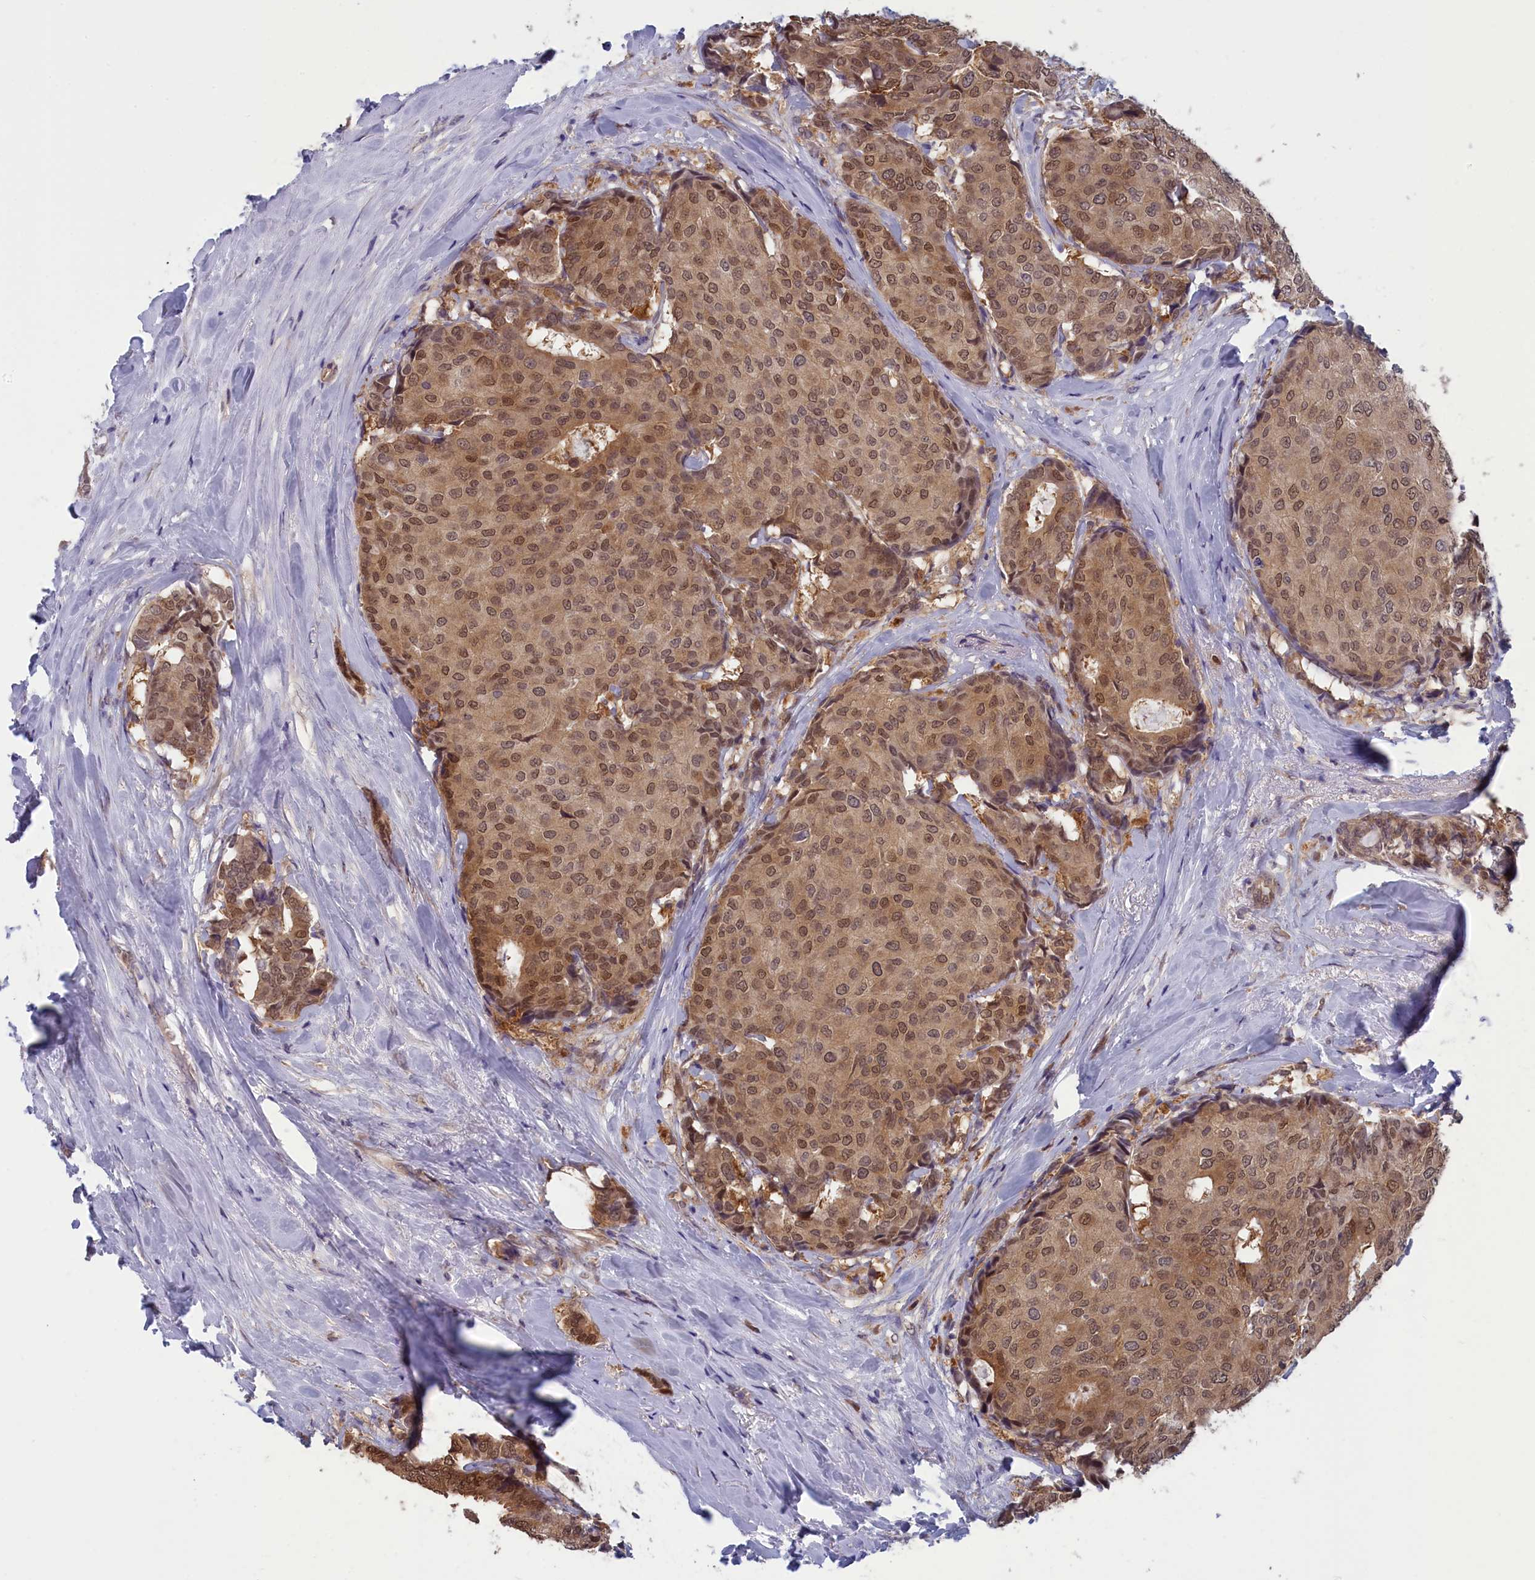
{"staining": {"intensity": "moderate", "quantity": ">75%", "location": "cytoplasmic/membranous,nuclear"}, "tissue": "breast cancer", "cell_type": "Tumor cells", "image_type": "cancer", "snomed": [{"axis": "morphology", "description": "Duct carcinoma"}, {"axis": "topography", "description": "Breast"}], "caption": "Intraductal carcinoma (breast) stained with DAB immunohistochemistry reveals medium levels of moderate cytoplasmic/membranous and nuclear staining in approximately >75% of tumor cells. The staining was performed using DAB, with brown indicating positive protein expression. Nuclei are stained blue with hematoxylin.", "gene": "MRI1", "patient": {"sex": "female", "age": 75}}